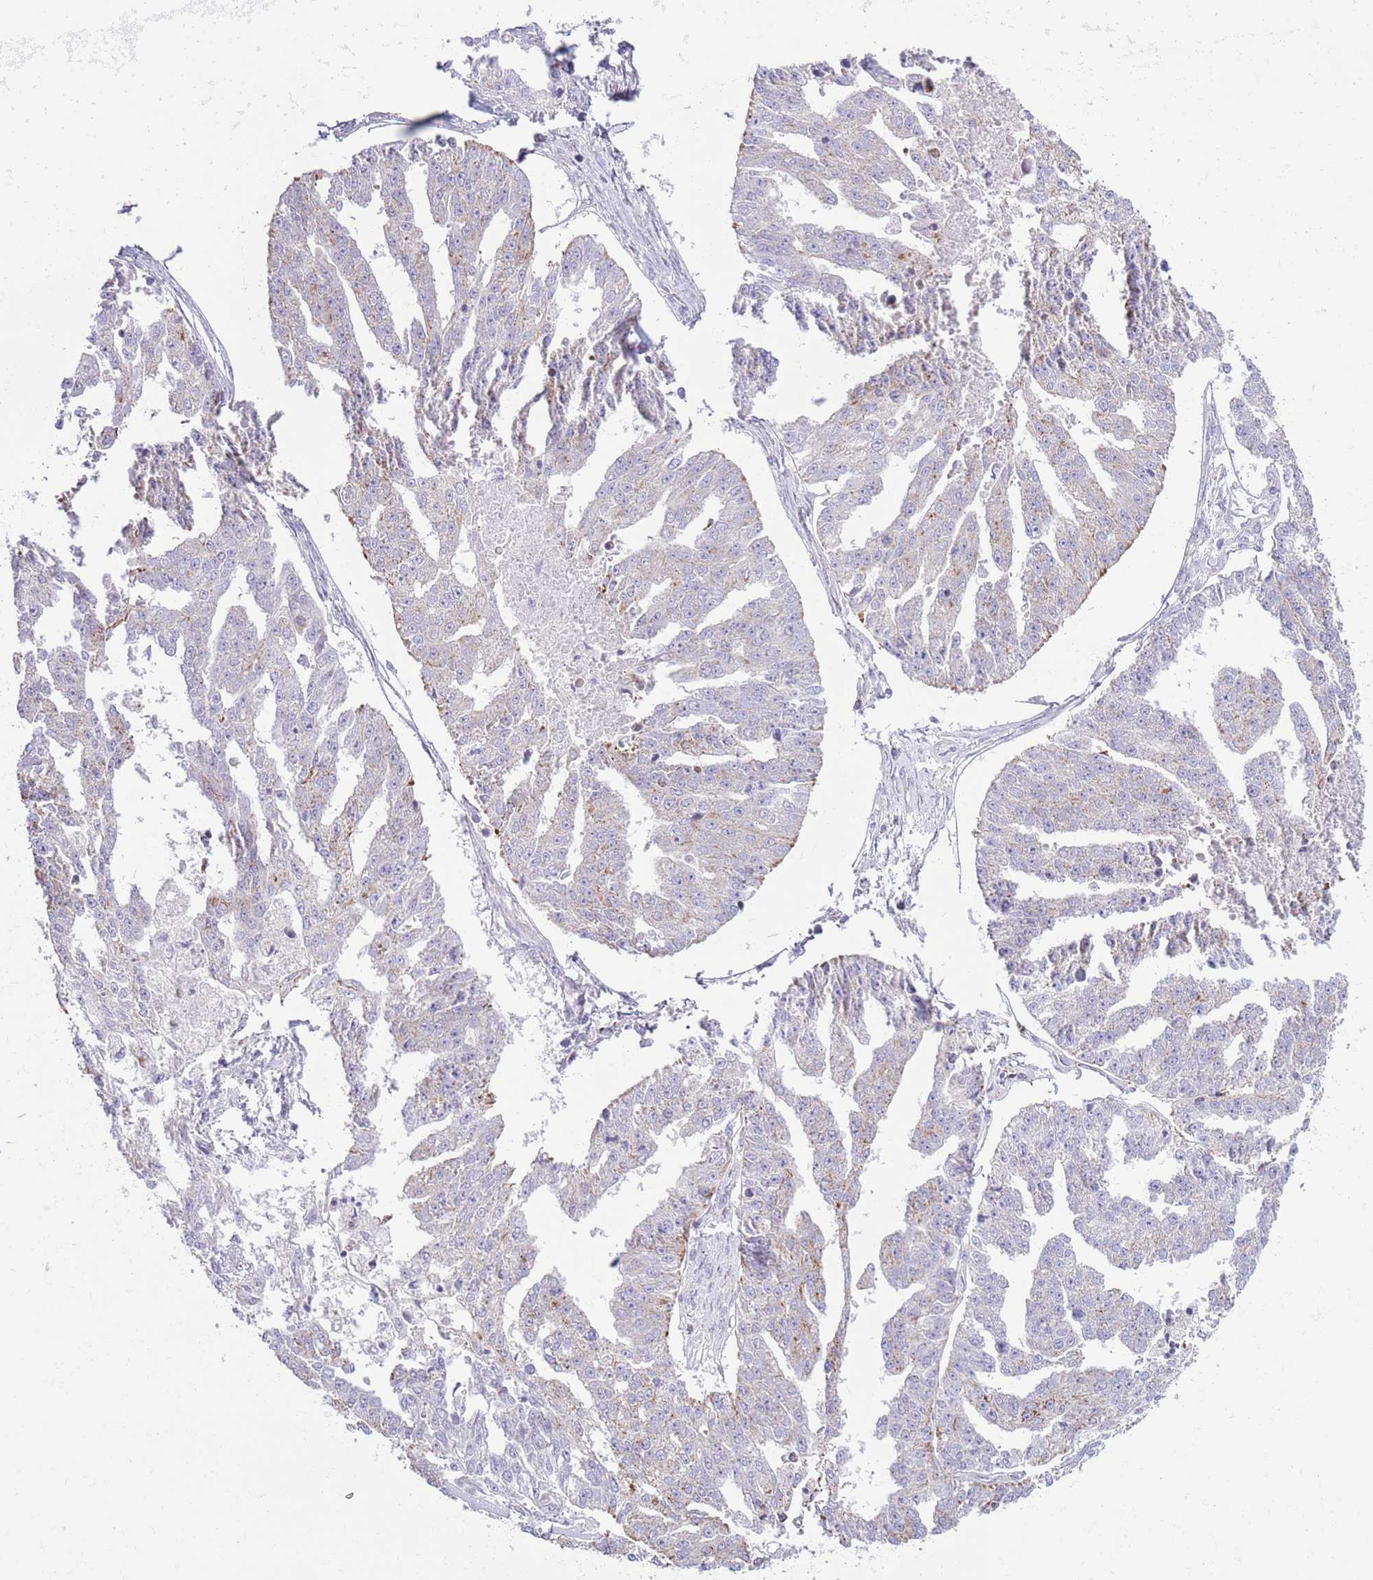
{"staining": {"intensity": "negative", "quantity": "none", "location": "none"}, "tissue": "ovarian cancer", "cell_type": "Tumor cells", "image_type": "cancer", "snomed": [{"axis": "morphology", "description": "Cystadenocarcinoma, serous, NOS"}, {"axis": "topography", "description": "Ovary"}], "caption": "Photomicrograph shows no significant protein positivity in tumor cells of ovarian cancer. Brightfield microscopy of immunohistochemistry stained with DAB (brown) and hematoxylin (blue), captured at high magnification.", "gene": "ATP6V1B1", "patient": {"sex": "female", "age": 58}}